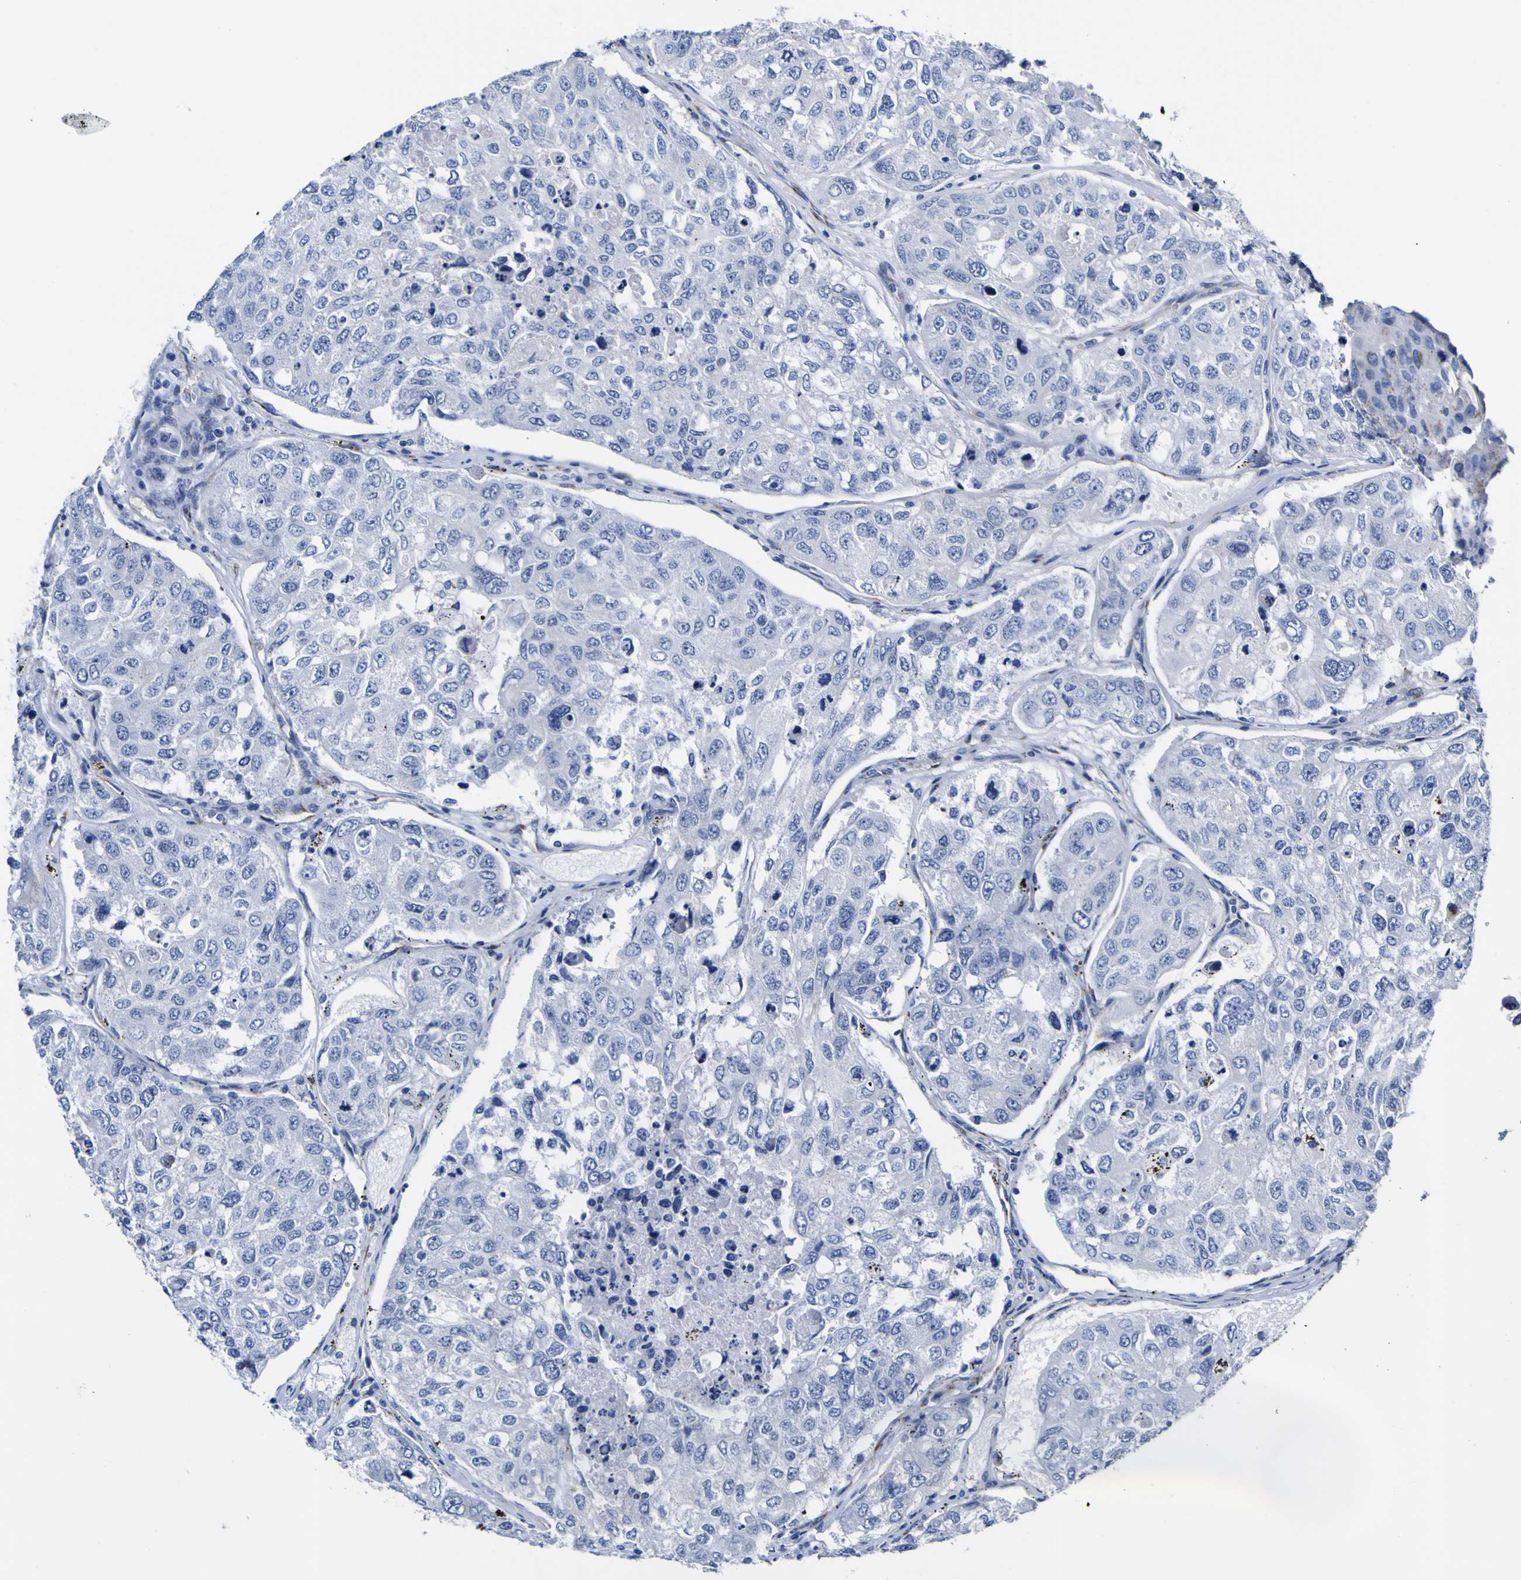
{"staining": {"intensity": "negative", "quantity": "none", "location": "none"}, "tissue": "urothelial cancer", "cell_type": "Tumor cells", "image_type": "cancer", "snomed": [{"axis": "morphology", "description": "Urothelial carcinoma, High grade"}, {"axis": "topography", "description": "Lymph node"}, {"axis": "topography", "description": "Urinary bladder"}], "caption": "Immunohistochemistry (IHC) micrograph of human urothelial cancer stained for a protein (brown), which demonstrates no staining in tumor cells.", "gene": "GOLM1", "patient": {"sex": "male", "age": 51}}